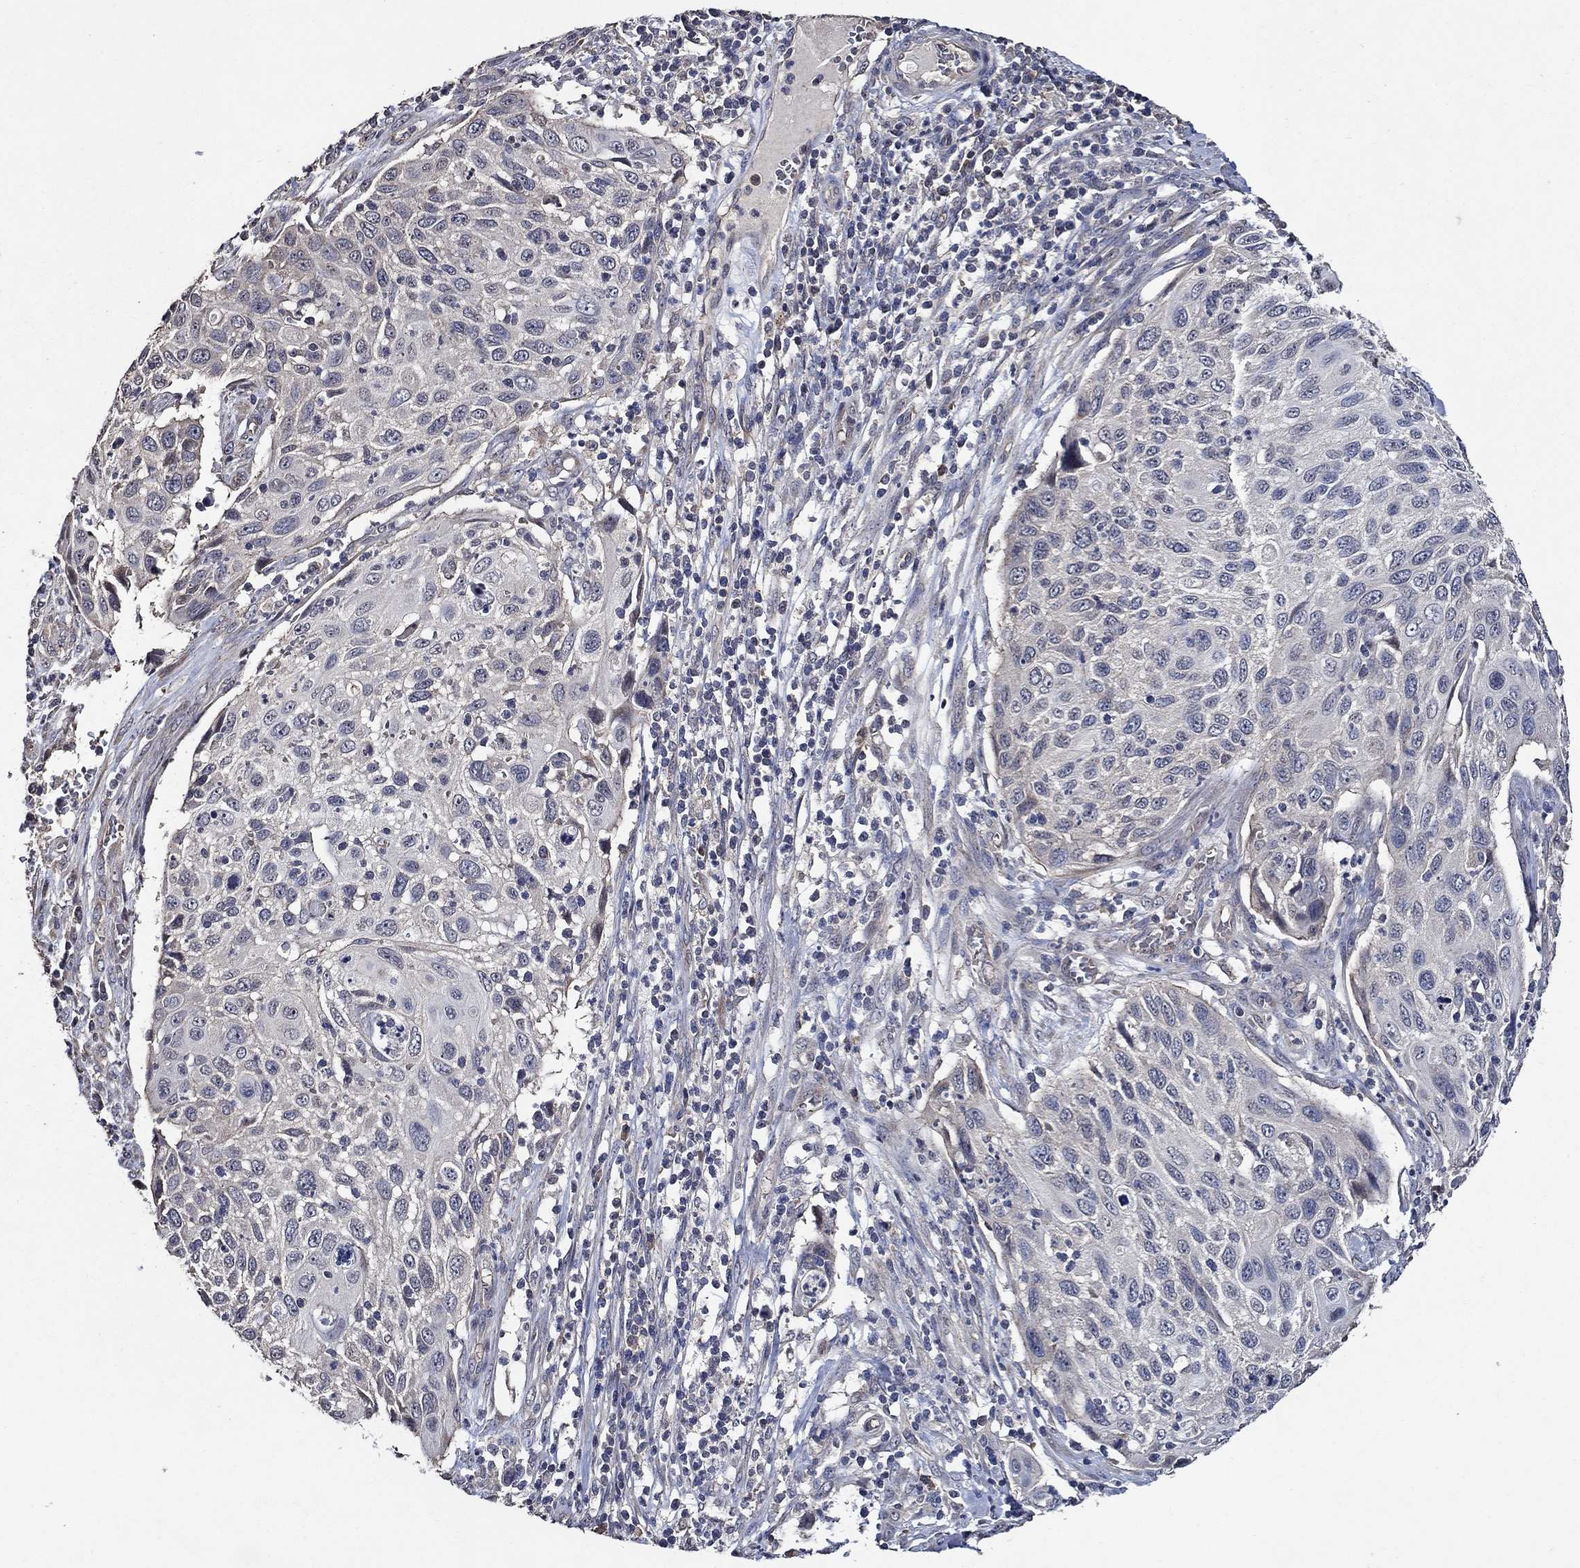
{"staining": {"intensity": "weak", "quantity": "<25%", "location": "cytoplasmic/membranous"}, "tissue": "cervical cancer", "cell_type": "Tumor cells", "image_type": "cancer", "snomed": [{"axis": "morphology", "description": "Squamous cell carcinoma, NOS"}, {"axis": "topography", "description": "Cervix"}], "caption": "Cervical cancer (squamous cell carcinoma) was stained to show a protein in brown. There is no significant positivity in tumor cells. Brightfield microscopy of immunohistochemistry (IHC) stained with DAB (3,3'-diaminobenzidine) (brown) and hematoxylin (blue), captured at high magnification.", "gene": "HAP1", "patient": {"sex": "female", "age": 70}}